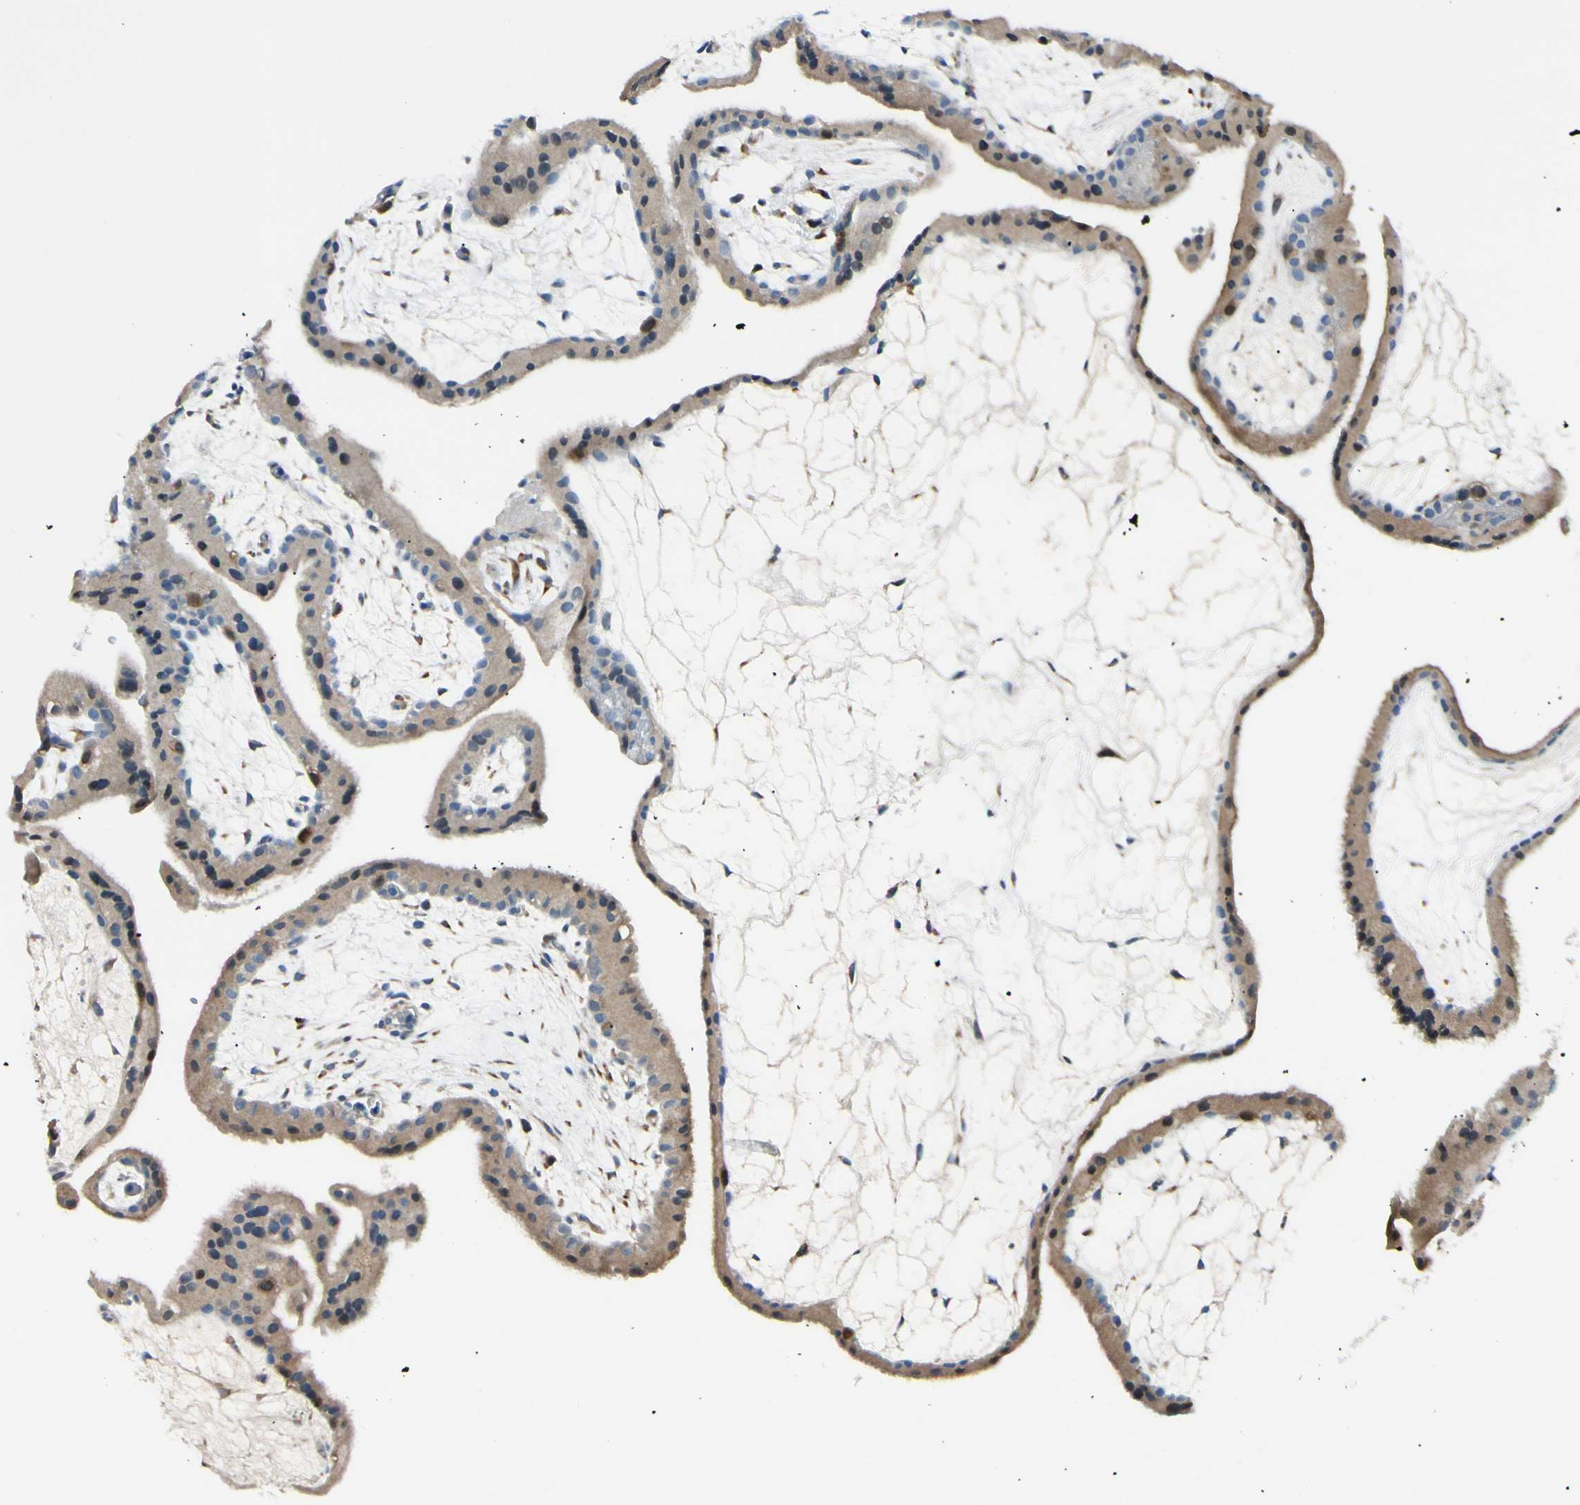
{"staining": {"intensity": "weak", "quantity": "25%-75%", "location": "cytoplasmic/membranous"}, "tissue": "placenta", "cell_type": "Decidual cells", "image_type": "normal", "snomed": [{"axis": "morphology", "description": "Normal tissue, NOS"}, {"axis": "topography", "description": "Placenta"}], "caption": "Weak cytoplasmic/membranous expression is appreciated in about 25%-75% of decidual cells in normal placenta.", "gene": "PTTG1", "patient": {"sex": "female", "age": 19}}